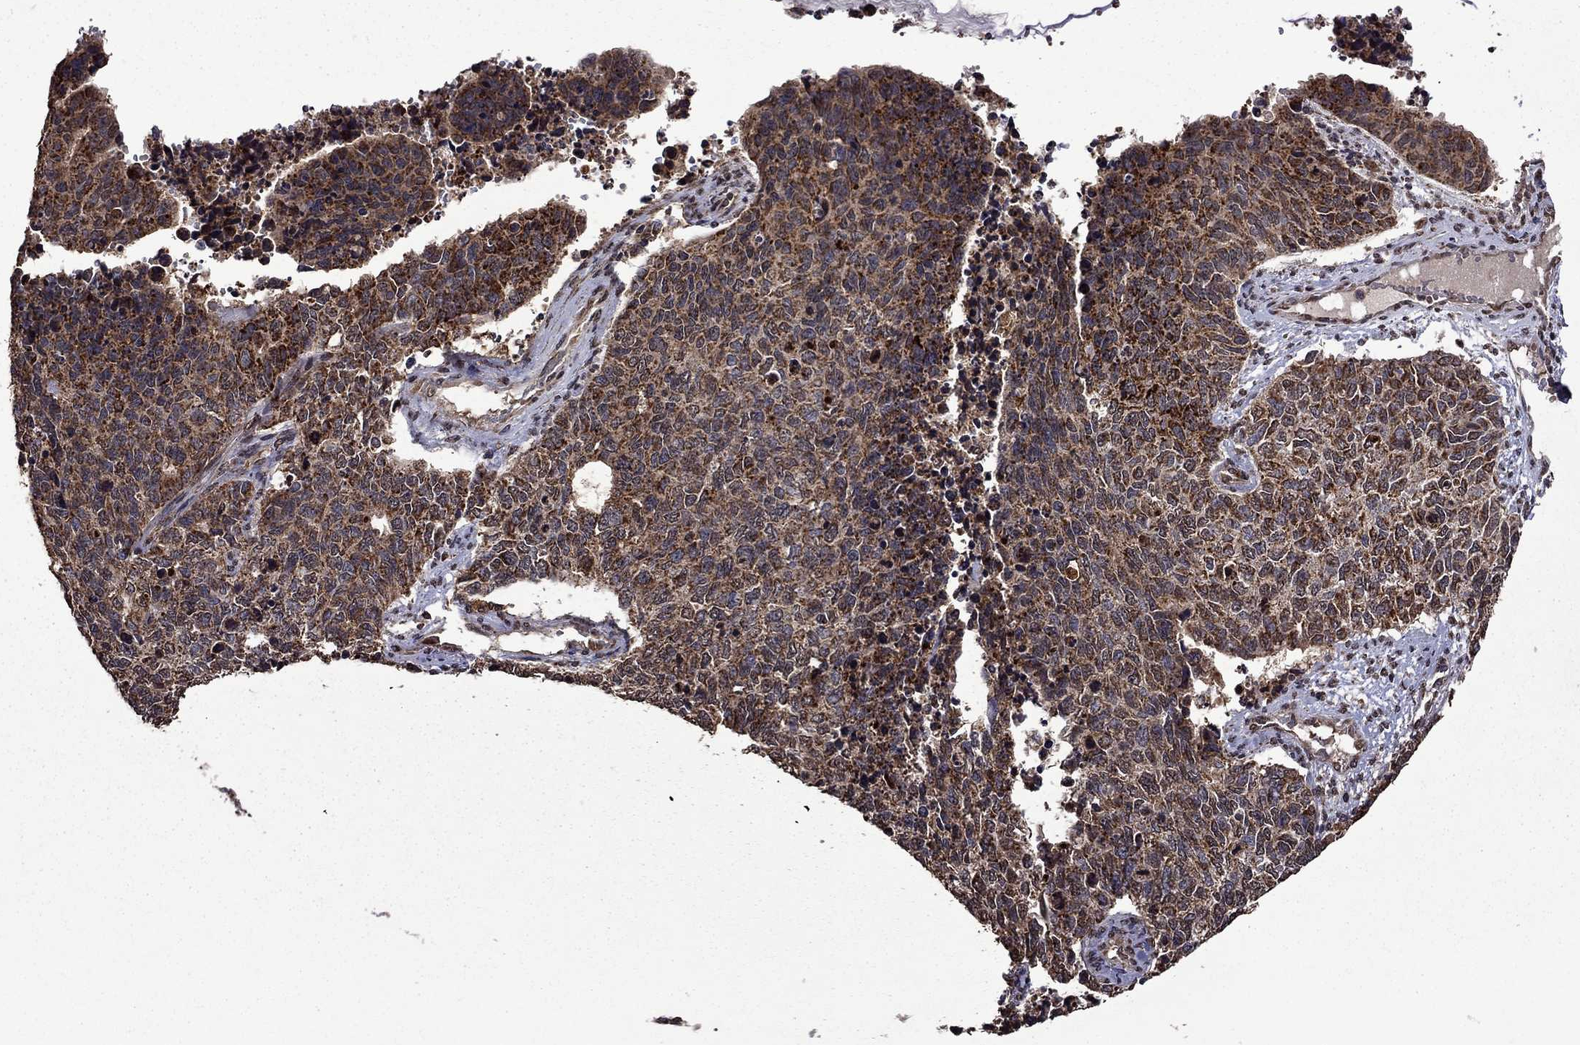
{"staining": {"intensity": "strong", "quantity": "25%-75%", "location": "cytoplasmic/membranous"}, "tissue": "cervical cancer", "cell_type": "Tumor cells", "image_type": "cancer", "snomed": [{"axis": "morphology", "description": "Squamous cell carcinoma, NOS"}, {"axis": "topography", "description": "Cervix"}], "caption": "The histopathology image demonstrates staining of cervical cancer (squamous cell carcinoma), revealing strong cytoplasmic/membranous protein positivity (brown color) within tumor cells.", "gene": "ITM2B", "patient": {"sex": "female", "age": 63}}